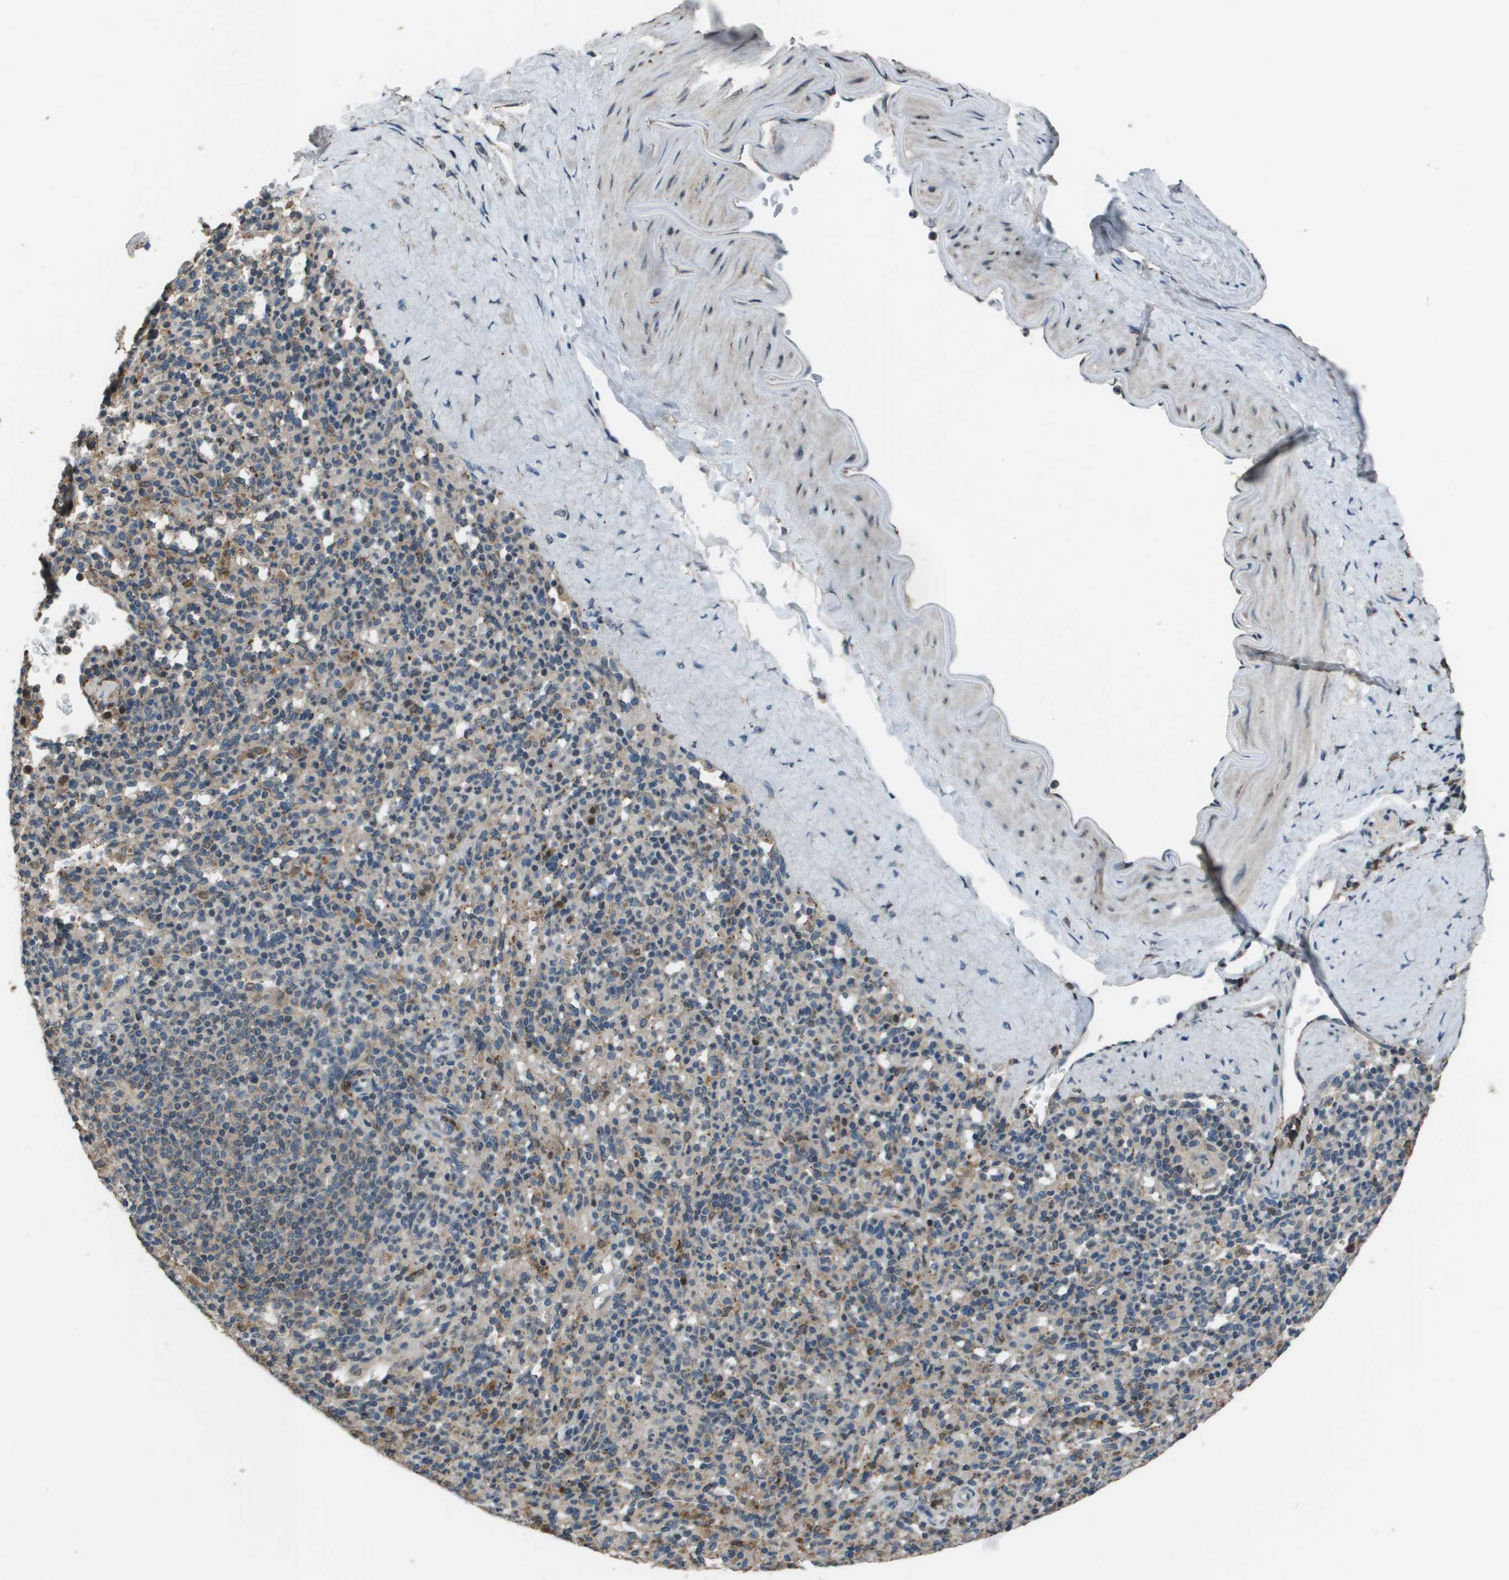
{"staining": {"intensity": "moderate", "quantity": "<25%", "location": "cytoplasmic/membranous"}, "tissue": "spleen", "cell_type": "Cells in red pulp", "image_type": "normal", "snomed": [{"axis": "morphology", "description": "Normal tissue, NOS"}, {"axis": "topography", "description": "Spleen"}], "caption": "IHC of normal human spleen reveals low levels of moderate cytoplasmic/membranous staining in about <25% of cells in red pulp.", "gene": "GOSR2", "patient": {"sex": "male", "age": 36}}